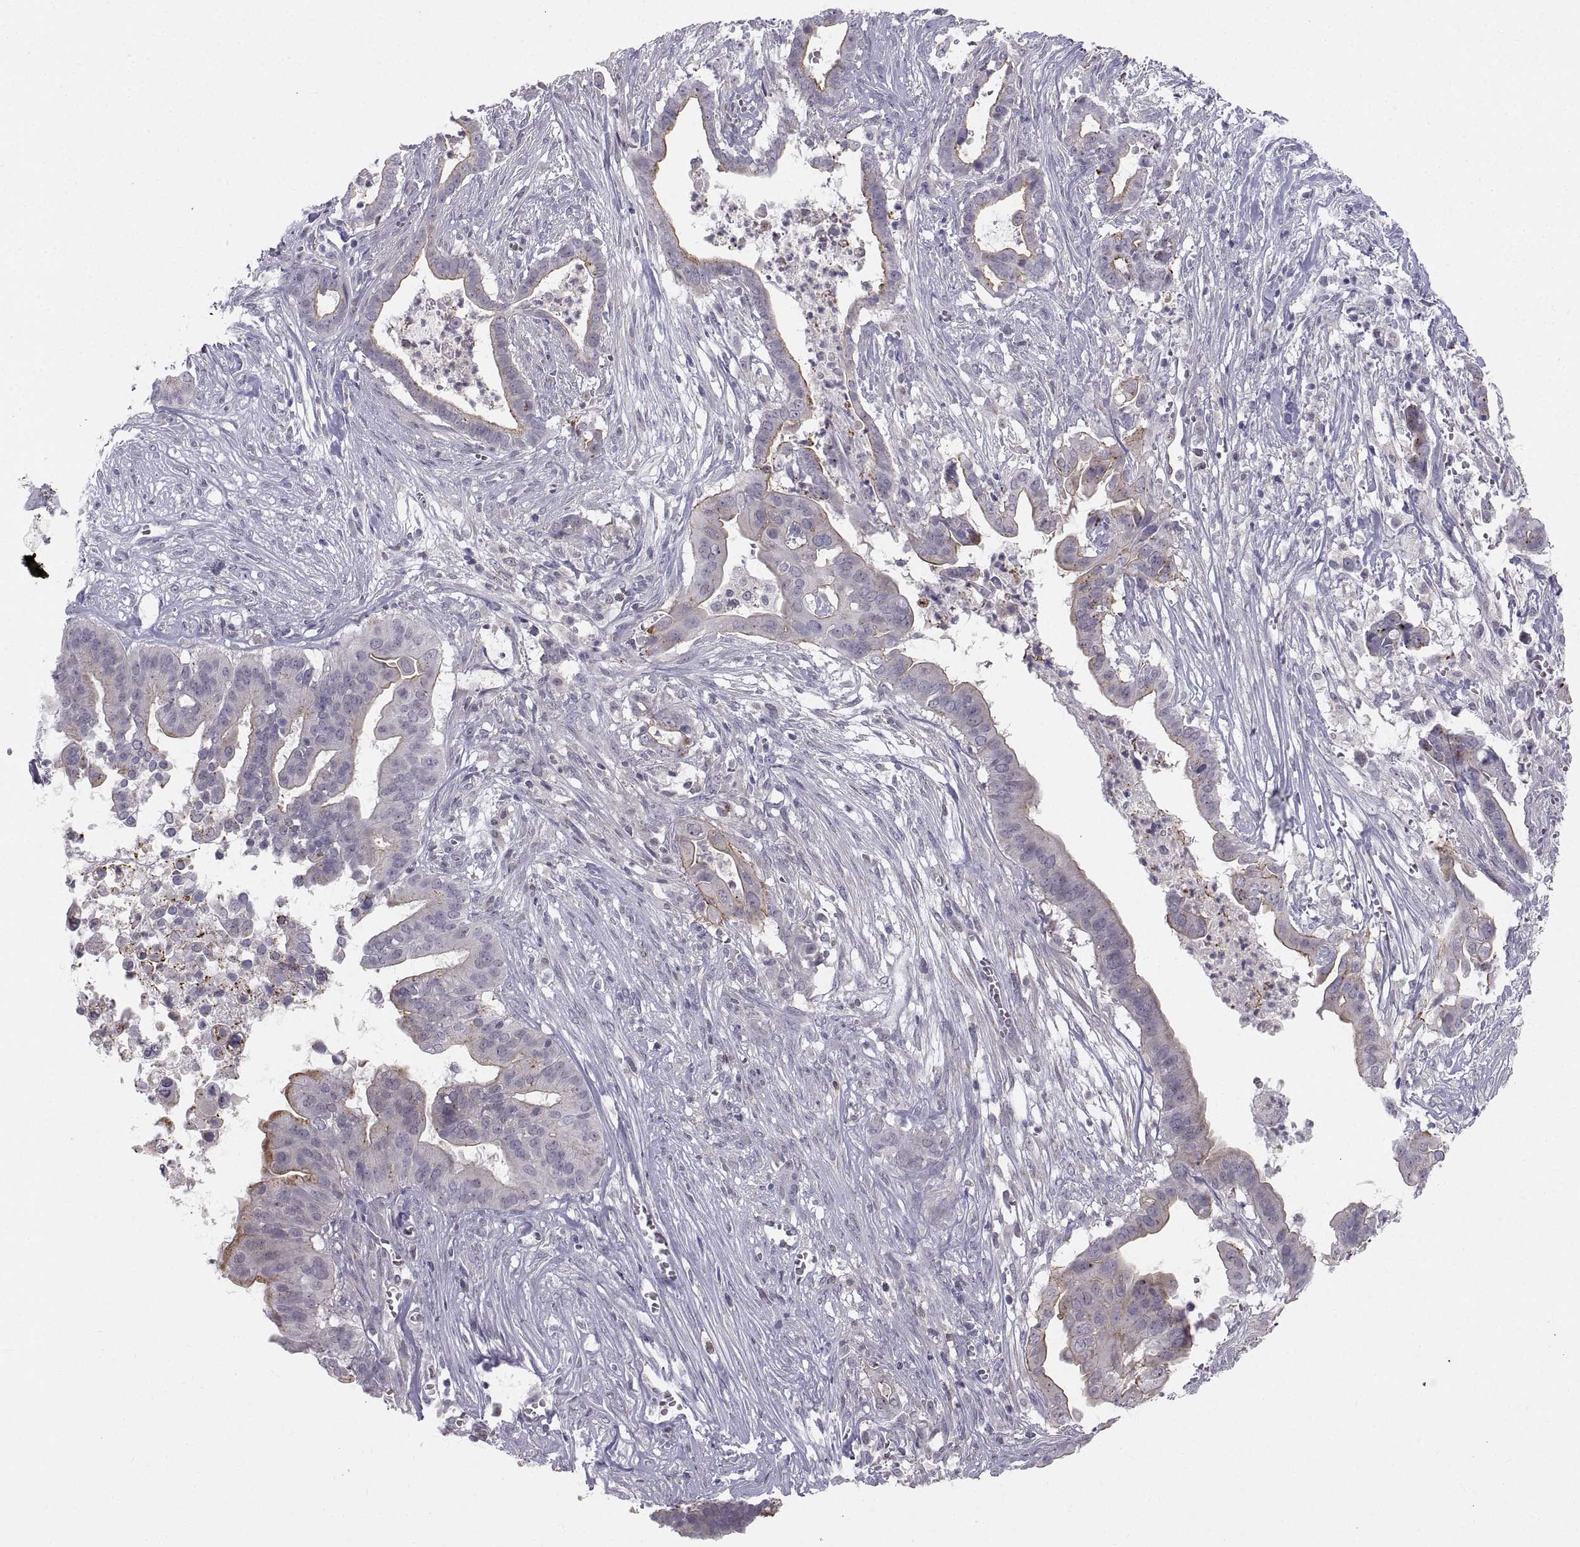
{"staining": {"intensity": "moderate", "quantity": "<25%", "location": "cytoplasmic/membranous"}, "tissue": "pancreatic cancer", "cell_type": "Tumor cells", "image_type": "cancer", "snomed": [{"axis": "morphology", "description": "Adenocarcinoma, NOS"}, {"axis": "topography", "description": "Pancreas"}], "caption": "Protein analysis of pancreatic cancer (adenocarcinoma) tissue shows moderate cytoplasmic/membranous staining in approximately <25% of tumor cells.", "gene": "ZNF185", "patient": {"sex": "male", "age": 61}}